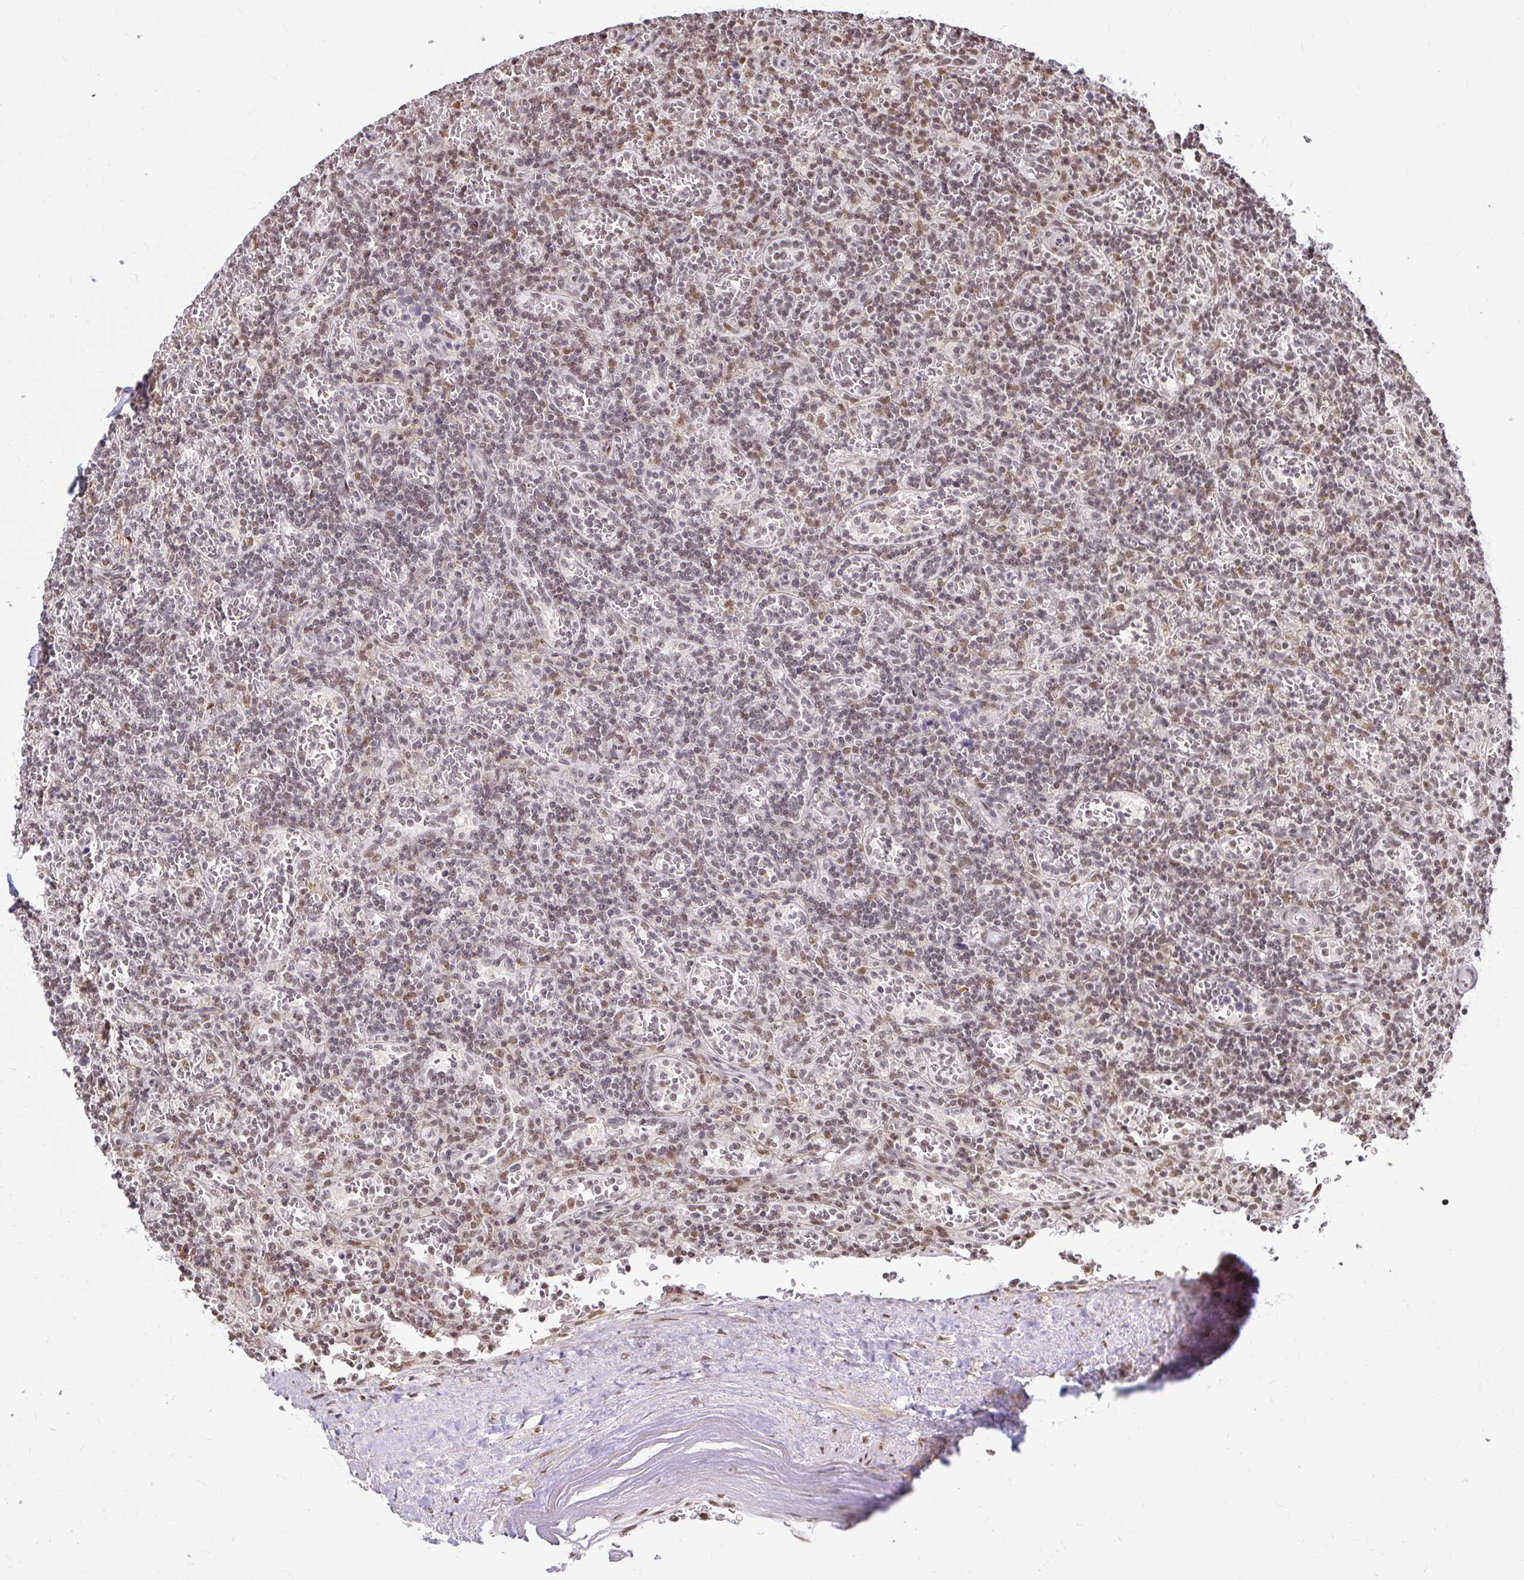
{"staining": {"intensity": "moderate", "quantity": "25%-75%", "location": "nuclear"}, "tissue": "lymphoma", "cell_type": "Tumor cells", "image_type": "cancer", "snomed": [{"axis": "morphology", "description": "Malignant lymphoma, non-Hodgkin's type, Low grade"}, {"axis": "topography", "description": "Spleen"}], "caption": "Approximately 25%-75% of tumor cells in low-grade malignant lymphoma, non-Hodgkin's type demonstrate moderate nuclear protein expression as visualized by brown immunohistochemical staining.", "gene": "HNRNPU", "patient": {"sex": "male", "age": 73}}